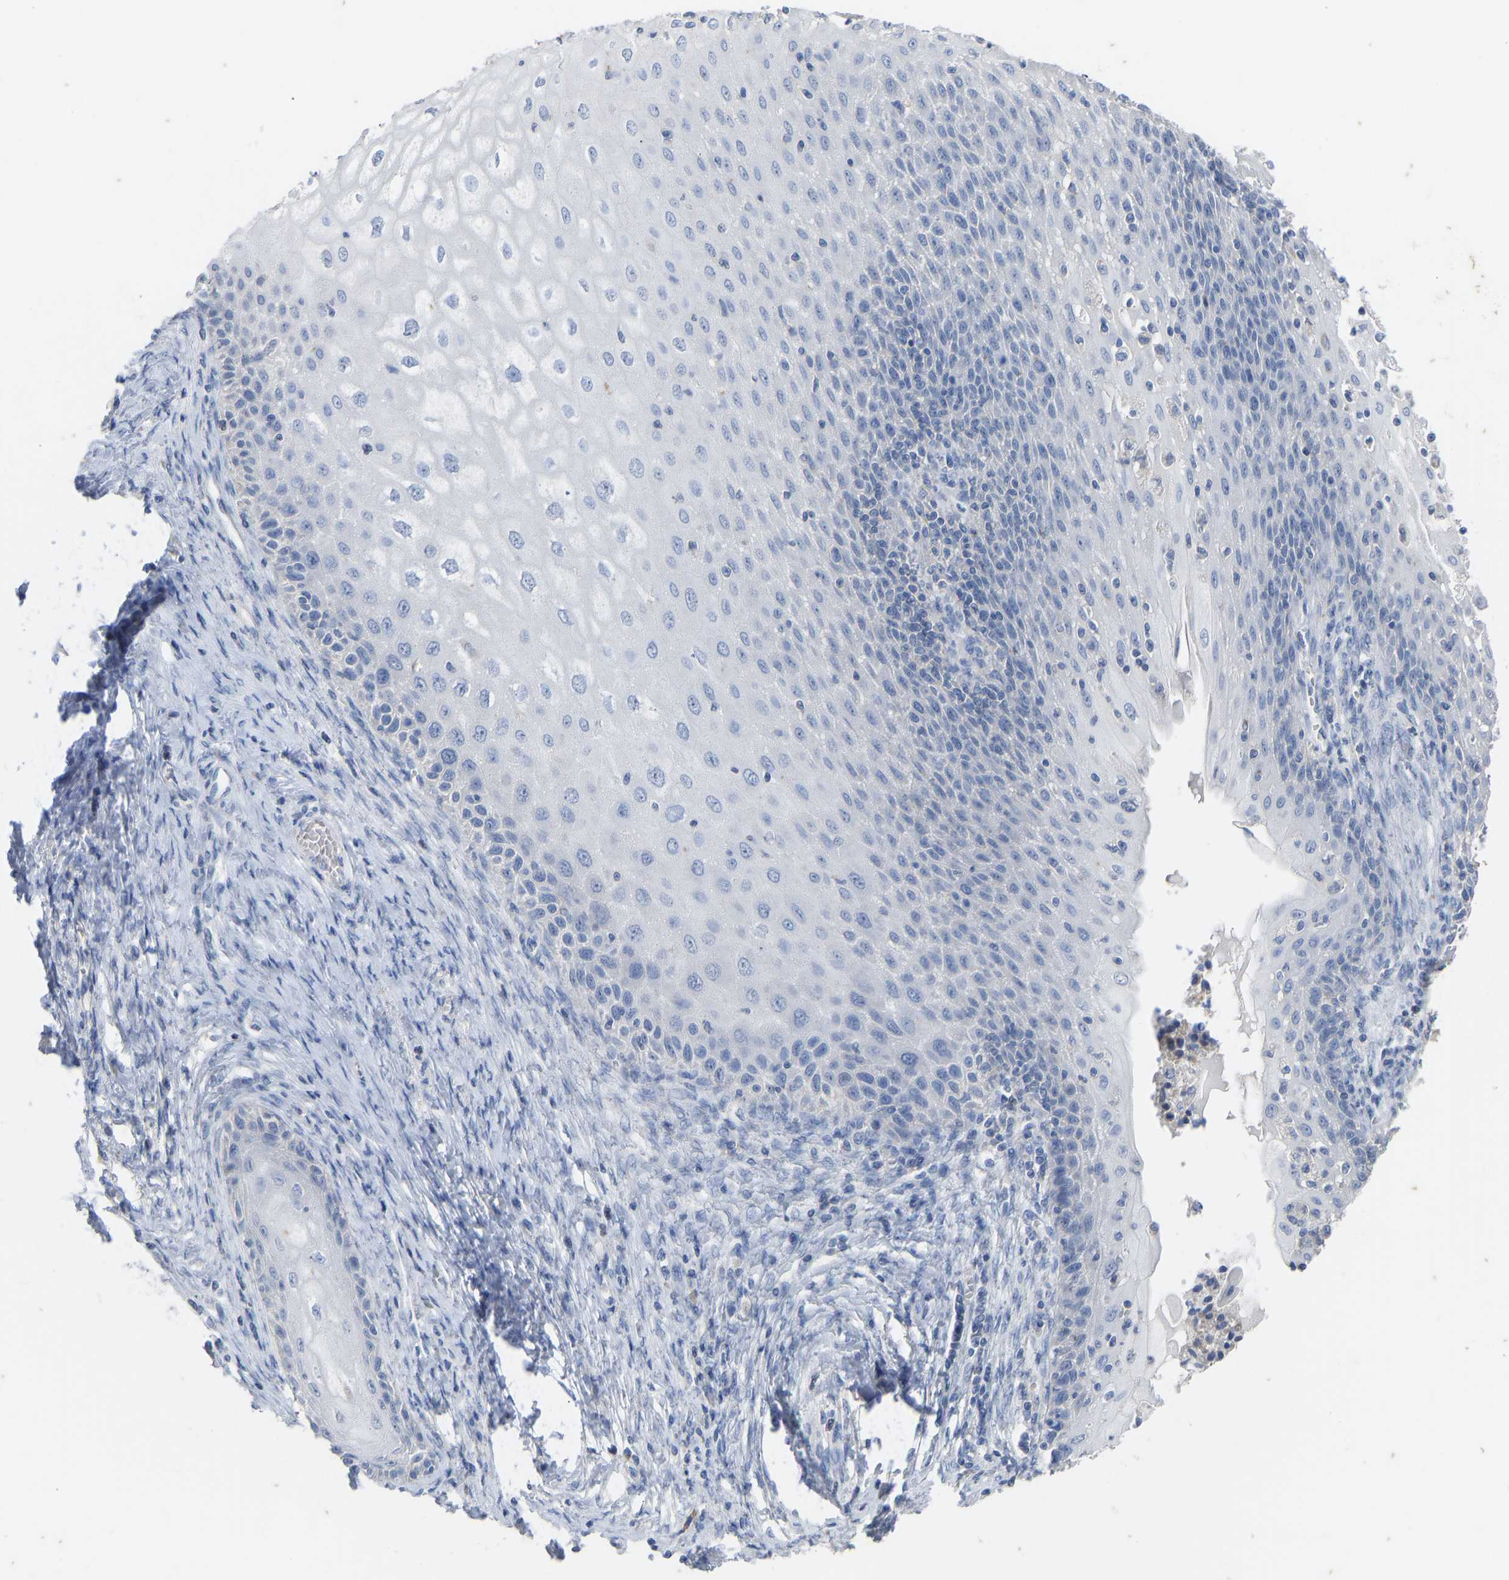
{"staining": {"intensity": "negative", "quantity": "none", "location": "none"}, "tissue": "cervical cancer", "cell_type": "Tumor cells", "image_type": "cancer", "snomed": [{"axis": "morphology", "description": "Adenocarcinoma, NOS"}, {"axis": "topography", "description": "Cervix"}], "caption": "Immunohistochemistry (IHC) micrograph of human cervical cancer (adenocarcinoma) stained for a protein (brown), which reveals no expression in tumor cells.", "gene": "OLIG2", "patient": {"sex": "female", "age": 44}}